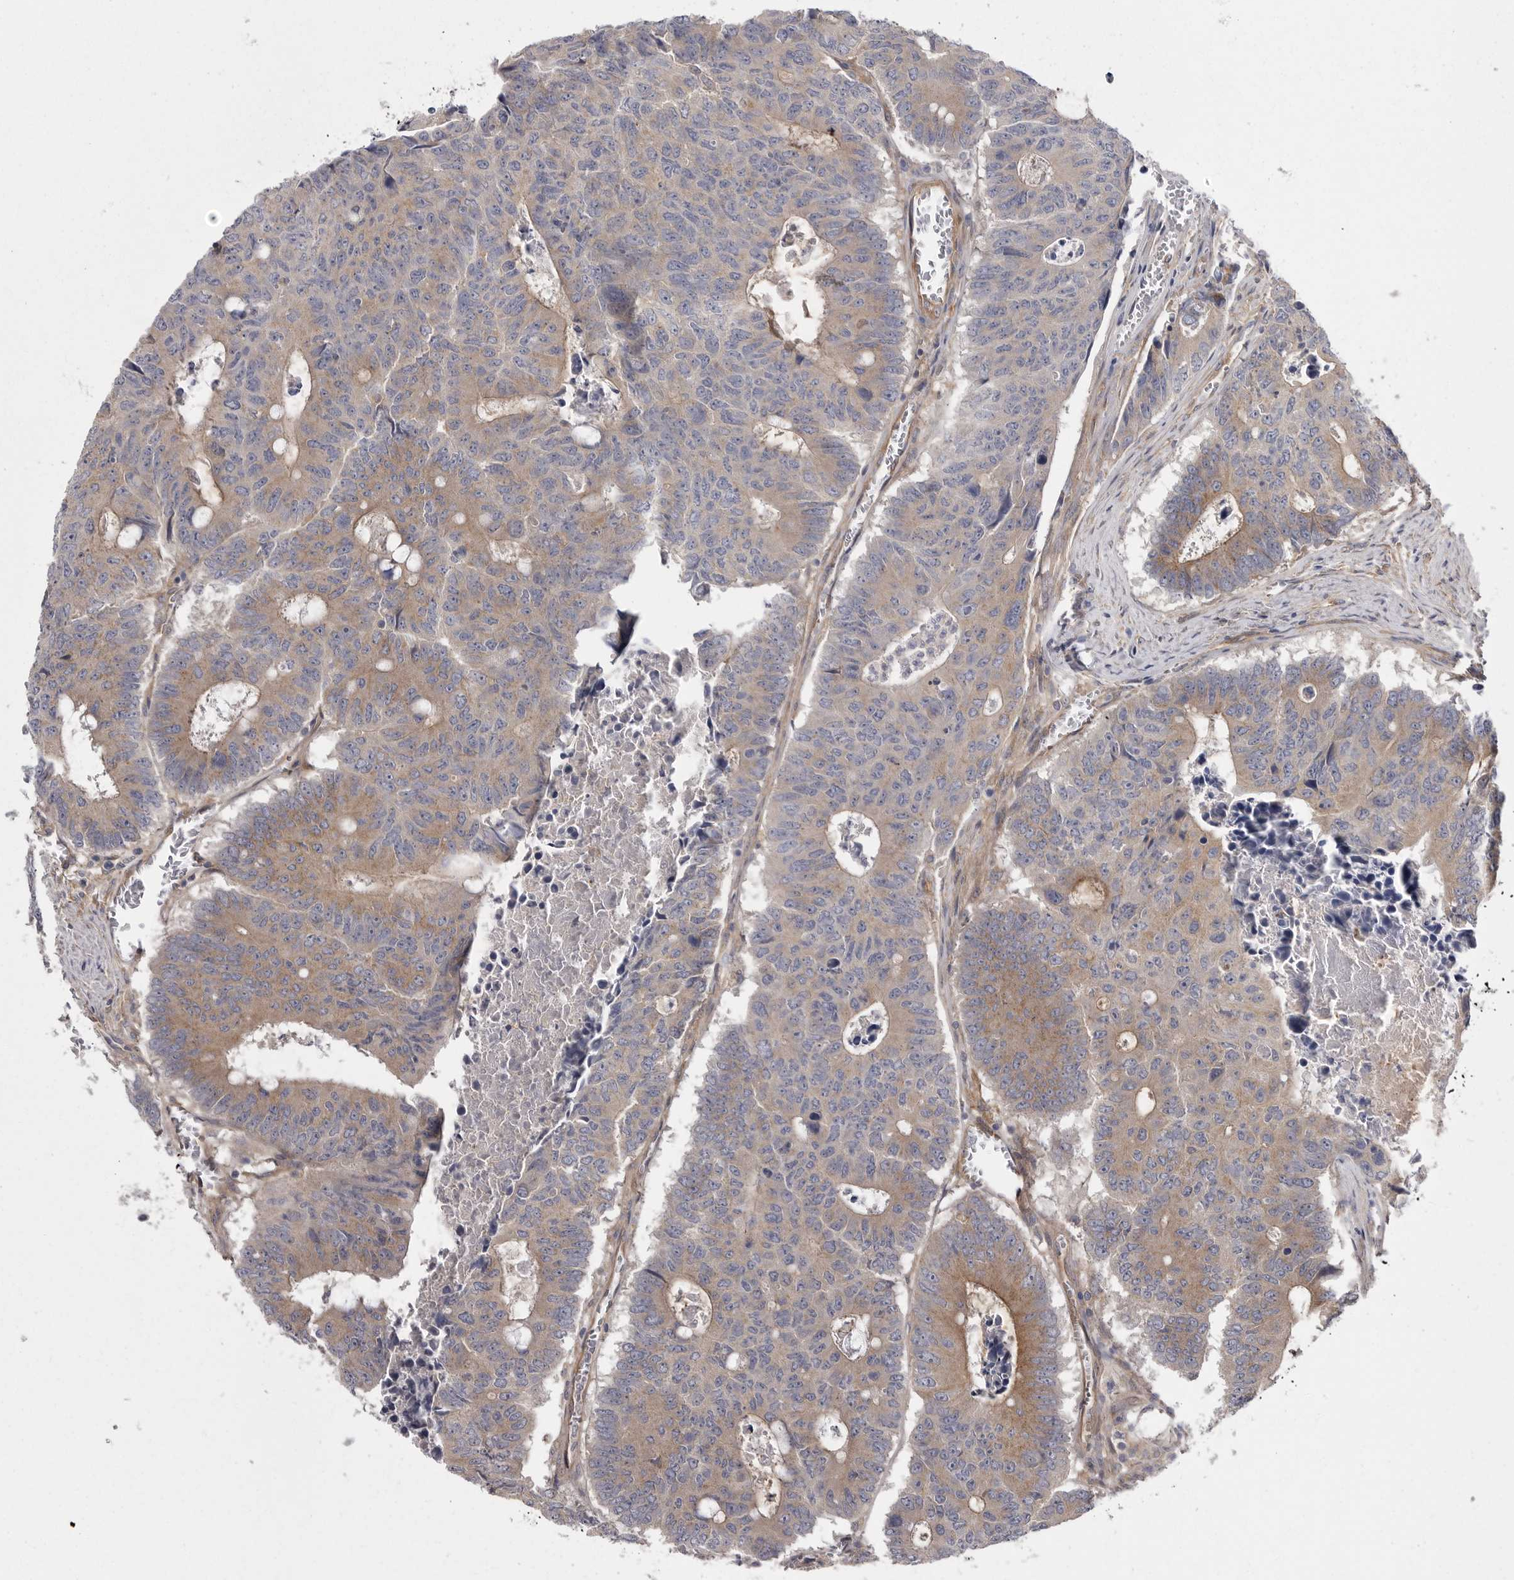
{"staining": {"intensity": "weak", "quantity": "25%-75%", "location": "cytoplasmic/membranous"}, "tissue": "colorectal cancer", "cell_type": "Tumor cells", "image_type": "cancer", "snomed": [{"axis": "morphology", "description": "Adenocarcinoma, NOS"}, {"axis": "topography", "description": "Colon"}], "caption": "This image reveals adenocarcinoma (colorectal) stained with immunohistochemistry (IHC) to label a protein in brown. The cytoplasmic/membranous of tumor cells show weak positivity for the protein. Nuclei are counter-stained blue.", "gene": "OSBPL9", "patient": {"sex": "male", "age": 87}}